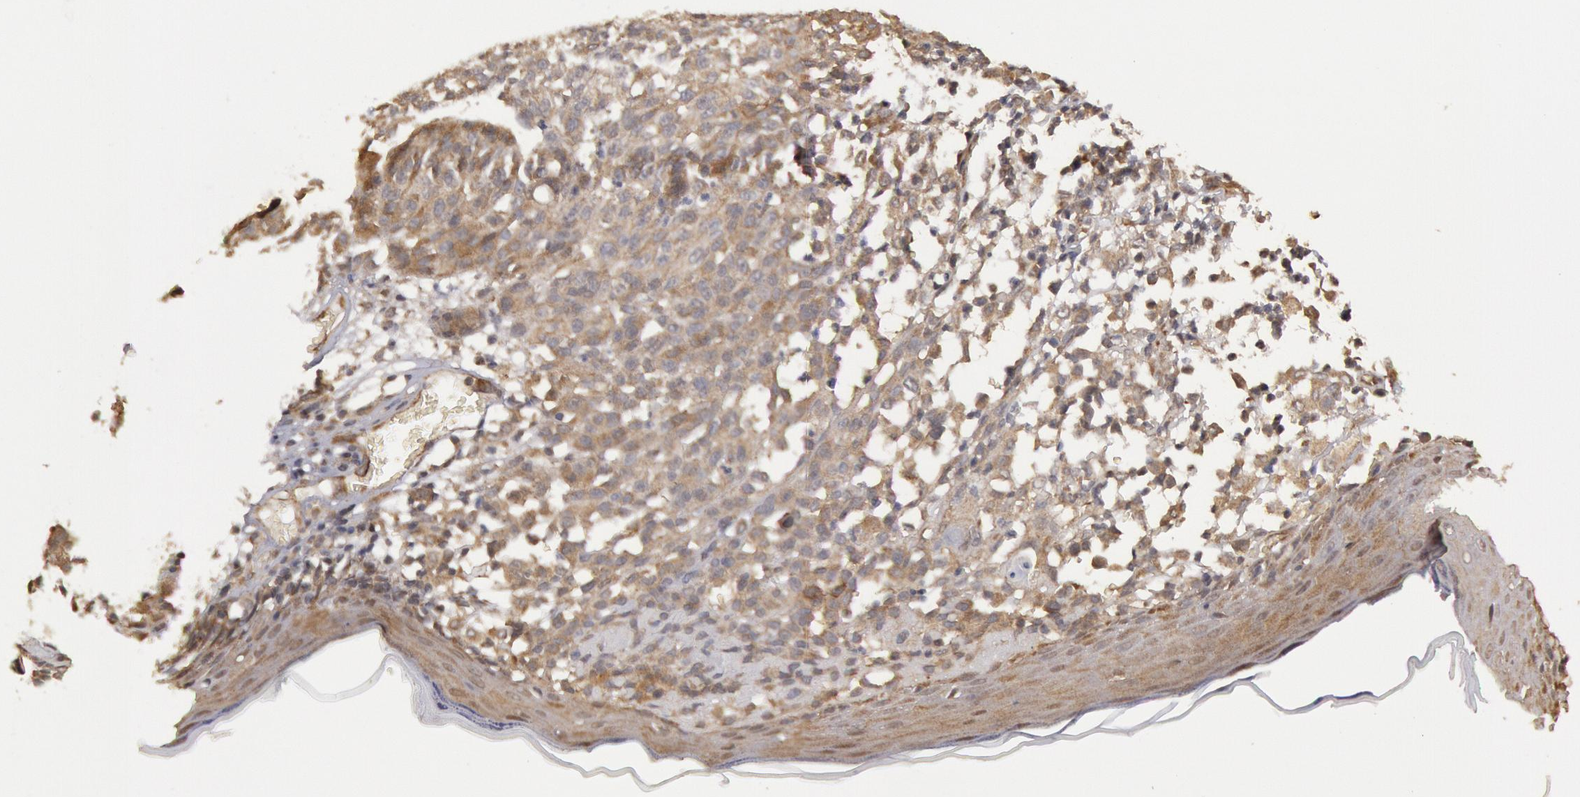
{"staining": {"intensity": "weak", "quantity": "25%-75%", "location": "cytoplasmic/membranous,nuclear"}, "tissue": "melanoma", "cell_type": "Tumor cells", "image_type": "cancer", "snomed": [{"axis": "morphology", "description": "Malignant melanoma, NOS"}, {"axis": "topography", "description": "Skin"}], "caption": "There is low levels of weak cytoplasmic/membranous and nuclear expression in tumor cells of melanoma, as demonstrated by immunohistochemical staining (brown color).", "gene": "USP14", "patient": {"sex": "female", "age": 49}}